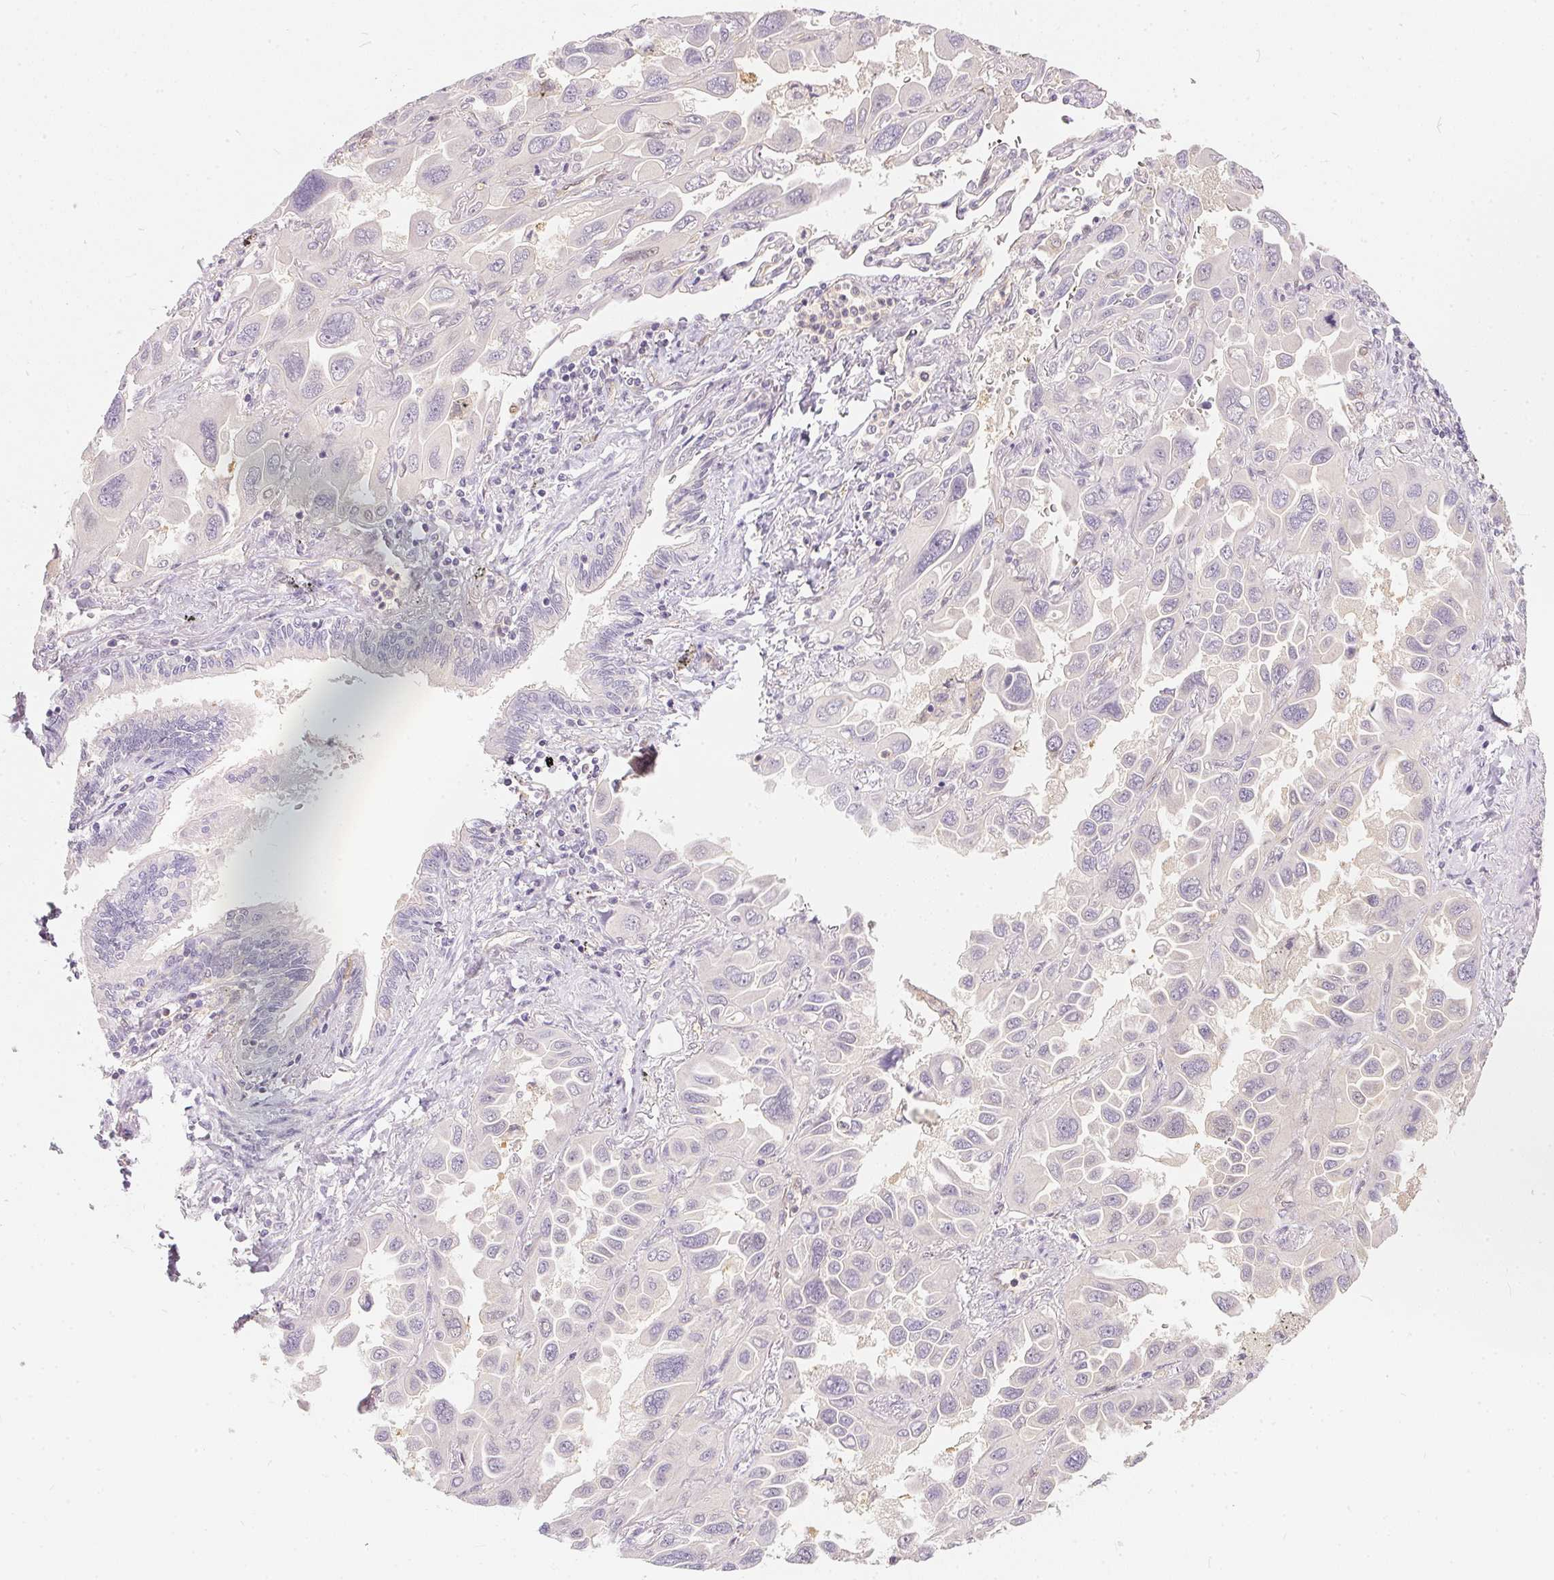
{"staining": {"intensity": "negative", "quantity": "none", "location": "none"}, "tissue": "lung cancer", "cell_type": "Tumor cells", "image_type": "cancer", "snomed": [{"axis": "morphology", "description": "Adenocarcinoma, NOS"}, {"axis": "topography", "description": "Lung"}], "caption": "Adenocarcinoma (lung) was stained to show a protein in brown. There is no significant expression in tumor cells.", "gene": "BLMH", "patient": {"sex": "male", "age": 64}}